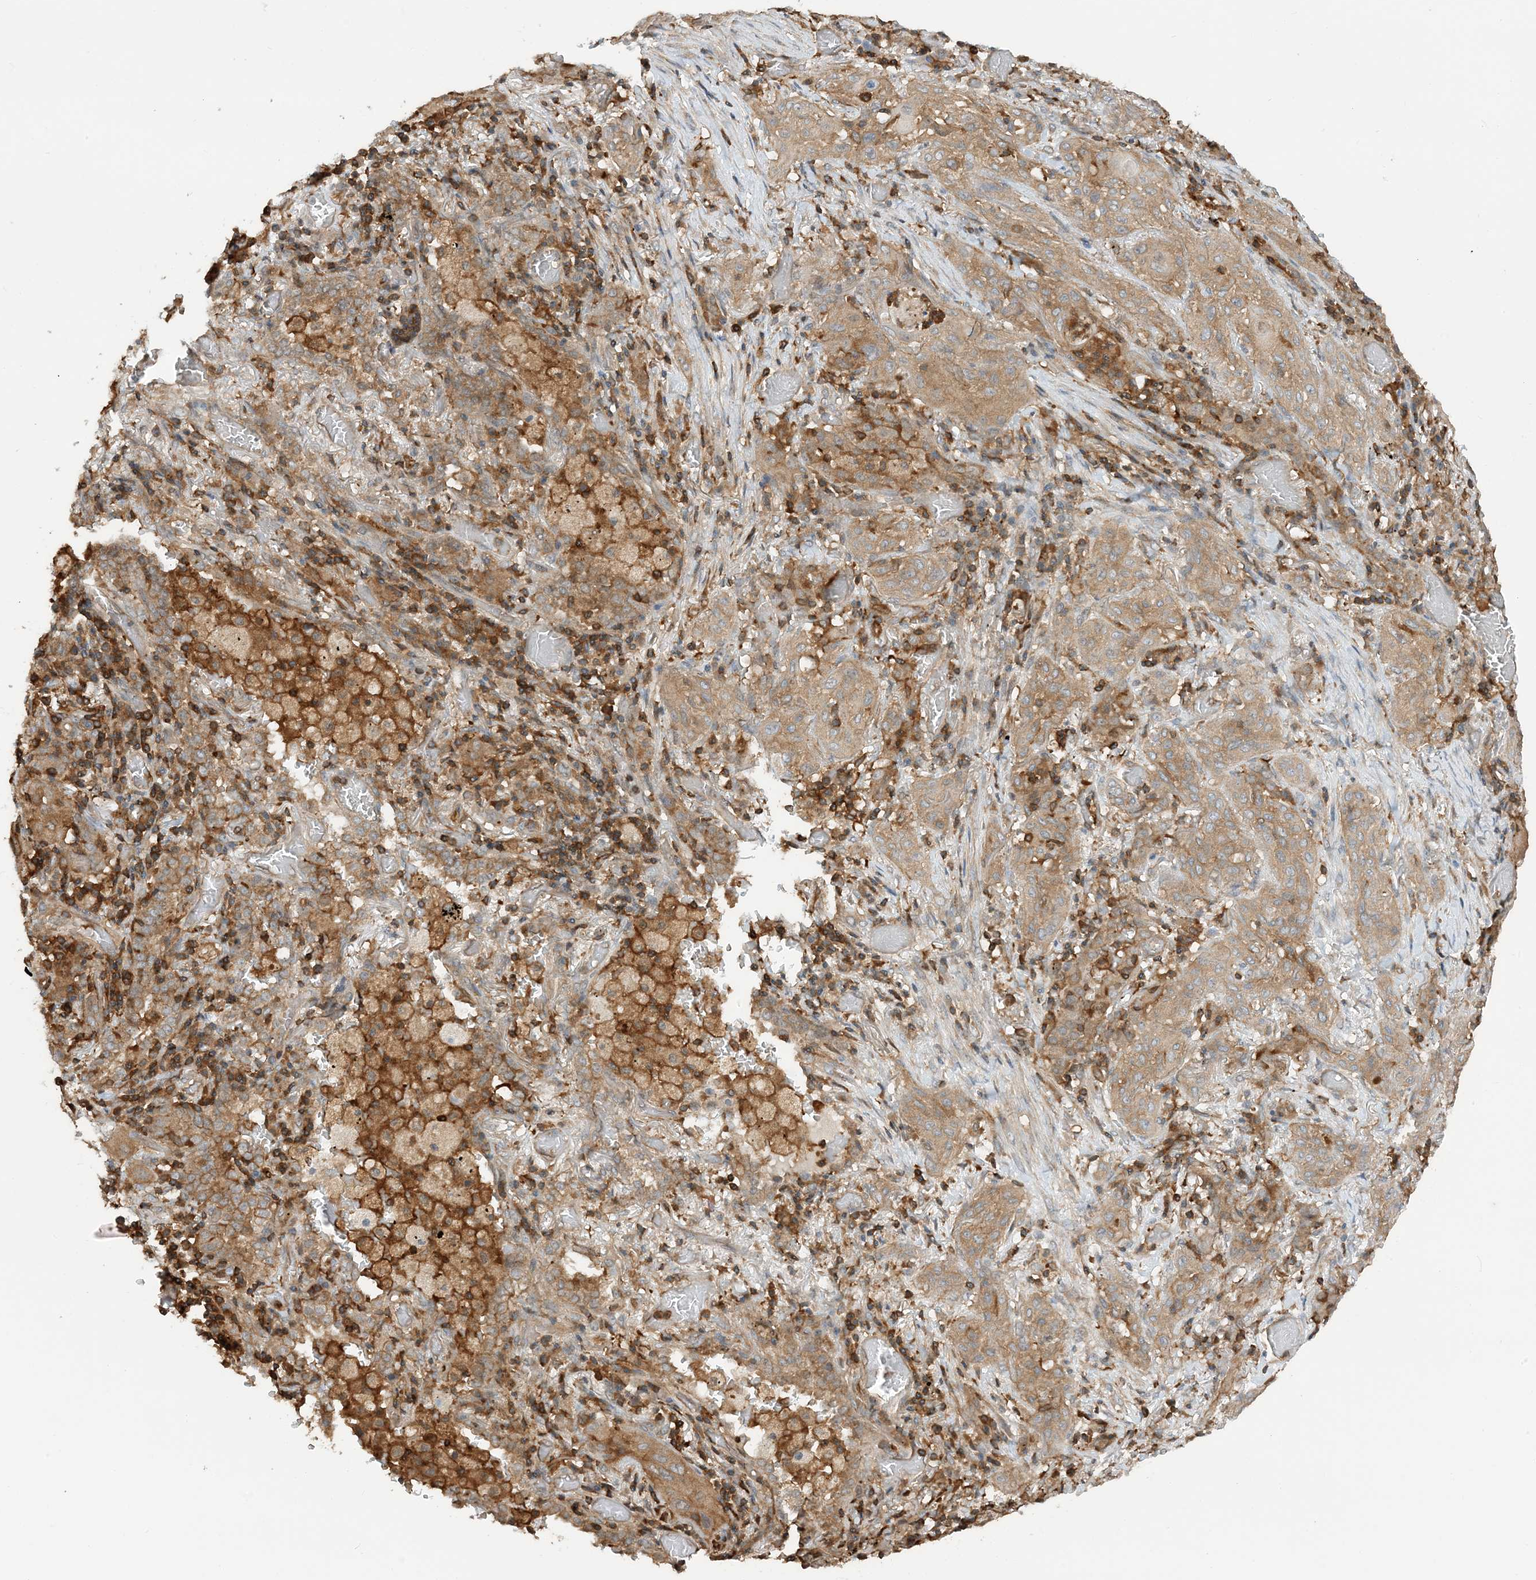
{"staining": {"intensity": "moderate", "quantity": ">75%", "location": "cytoplasmic/membranous"}, "tissue": "lung cancer", "cell_type": "Tumor cells", "image_type": "cancer", "snomed": [{"axis": "morphology", "description": "Squamous cell carcinoma, NOS"}, {"axis": "topography", "description": "Lung"}], "caption": "Brown immunohistochemical staining in lung cancer (squamous cell carcinoma) shows moderate cytoplasmic/membranous expression in about >75% of tumor cells. The protein of interest is stained brown, and the nuclei are stained in blue (DAB (3,3'-diaminobenzidine) IHC with brightfield microscopy, high magnification).", "gene": "CAPZB", "patient": {"sex": "female", "age": 47}}